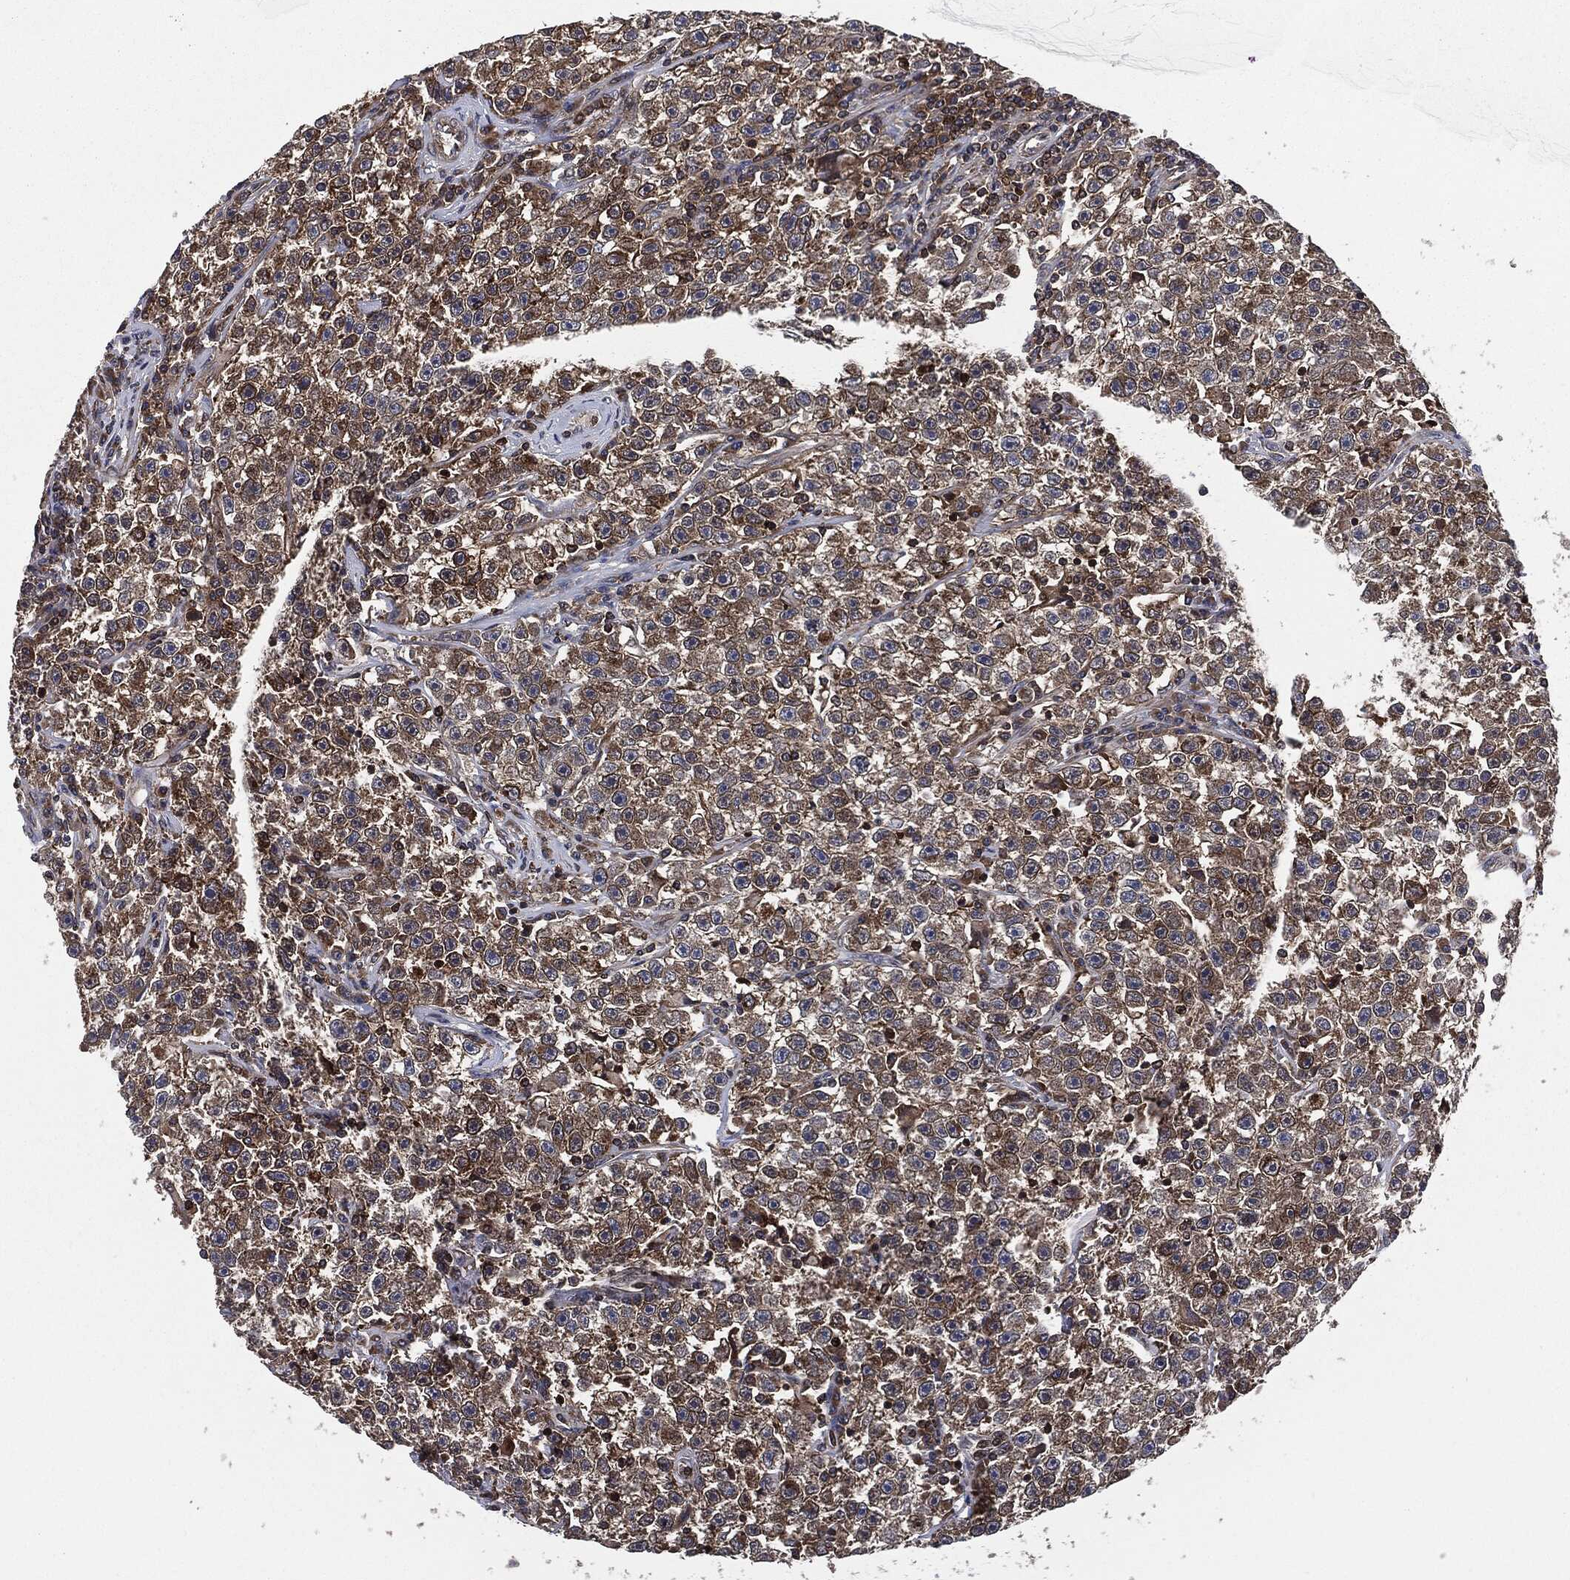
{"staining": {"intensity": "moderate", "quantity": ">75%", "location": "cytoplasmic/membranous"}, "tissue": "testis cancer", "cell_type": "Tumor cells", "image_type": "cancer", "snomed": [{"axis": "morphology", "description": "Seminoma, NOS"}, {"axis": "topography", "description": "Testis"}], "caption": "Immunohistochemical staining of seminoma (testis) reveals medium levels of moderate cytoplasmic/membranous positivity in approximately >75% of tumor cells.", "gene": "UBR1", "patient": {"sex": "male", "age": 22}}